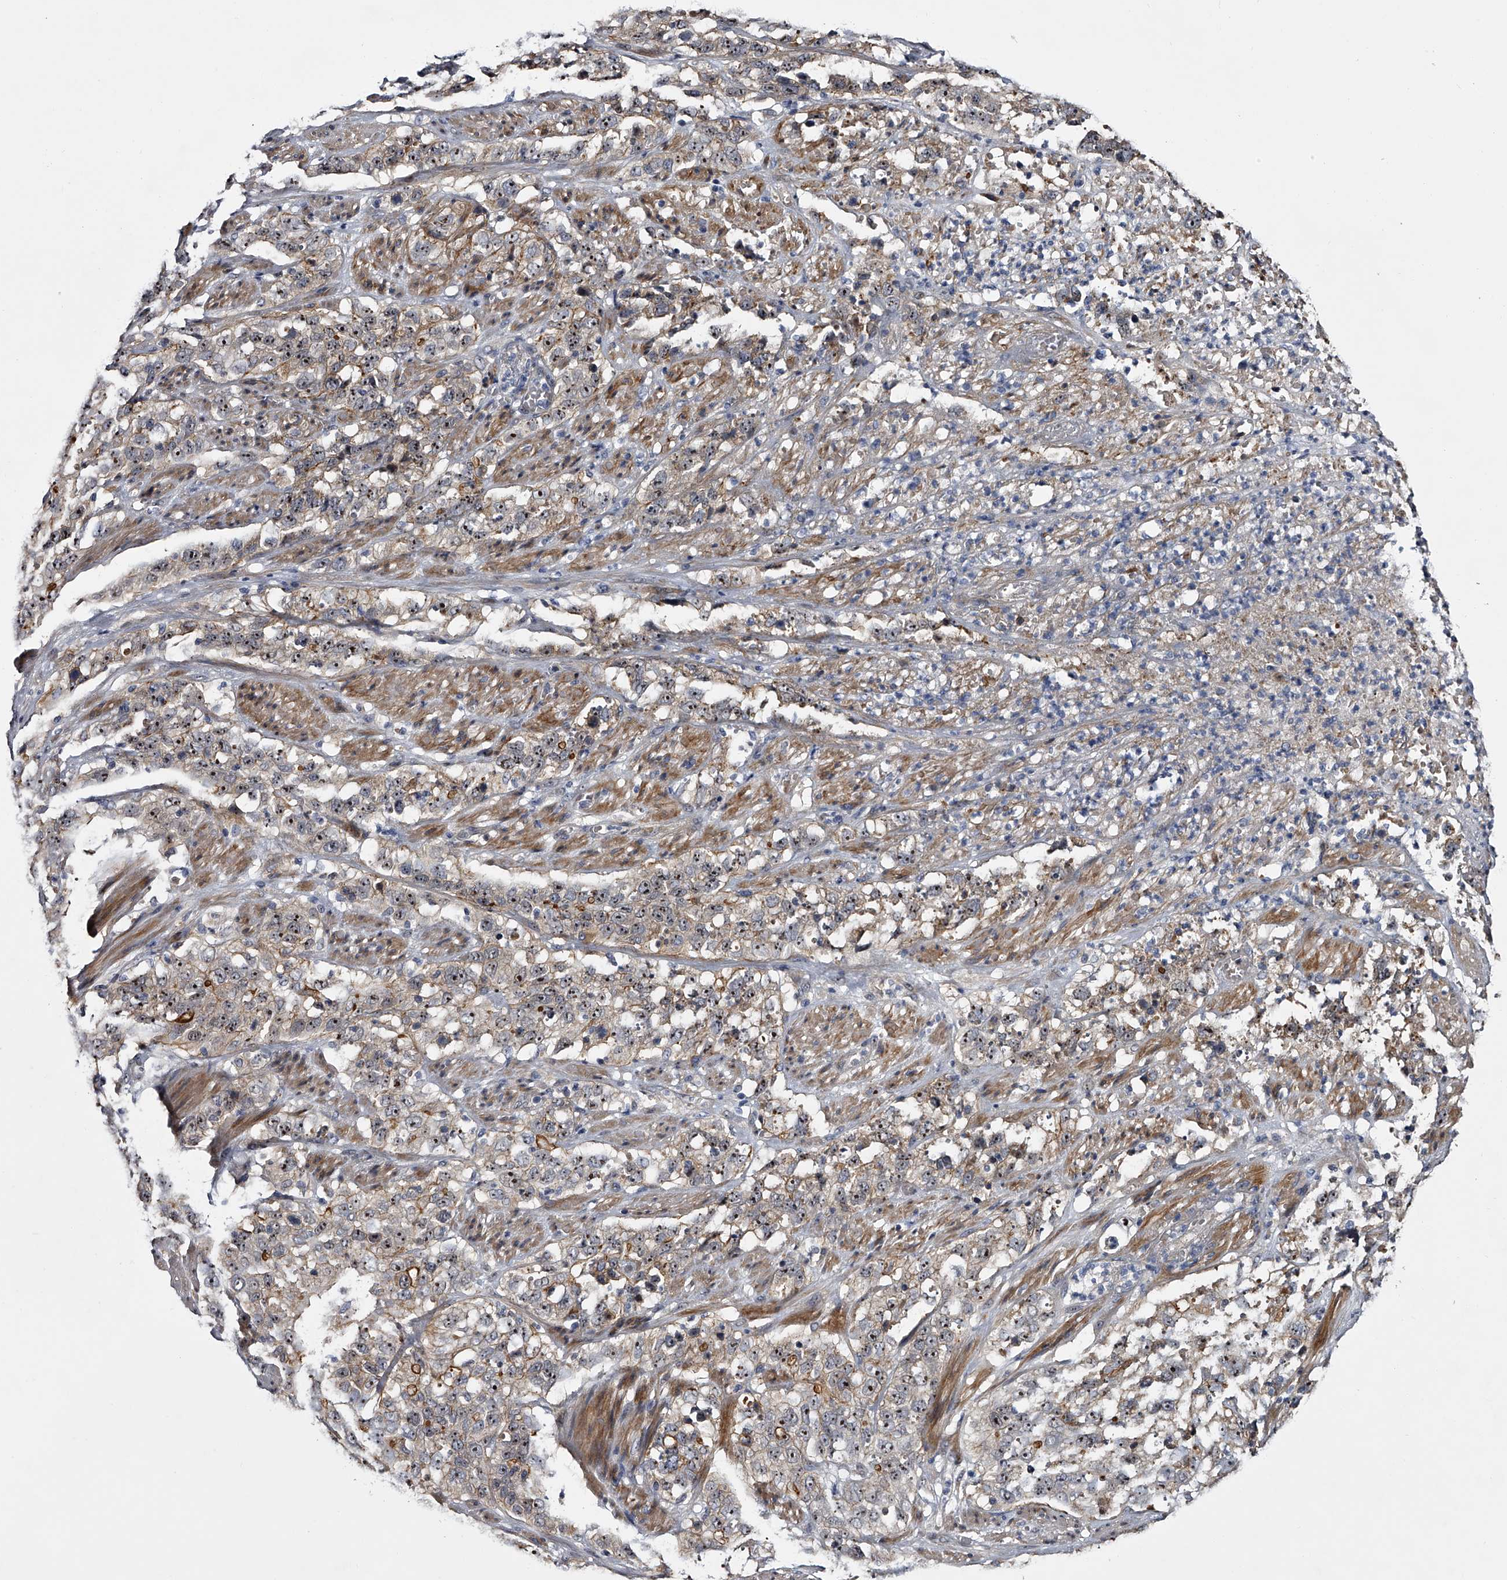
{"staining": {"intensity": "moderate", "quantity": ">75%", "location": "cytoplasmic/membranous,nuclear"}, "tissue": "stomach cancer", "cell_type": "Tumor cells", "image_type": "cancer", "snomed": [{"axis": "morphology", "description": "Adenocarcinoma, NOS"}, {"axis": "topography", "description": "Stomach"}], "caption": "Protein staining of adenocarcinoma (stomach) tissue exhibits moderate cytoplasmic/membranous and nuclear expression in about >75% of tumor cells. Ihc stains the protein of interest in brown and the nuclei are stained blue.", "gene": "MDN1", "patient": {"sex": "male", "age": 48}}